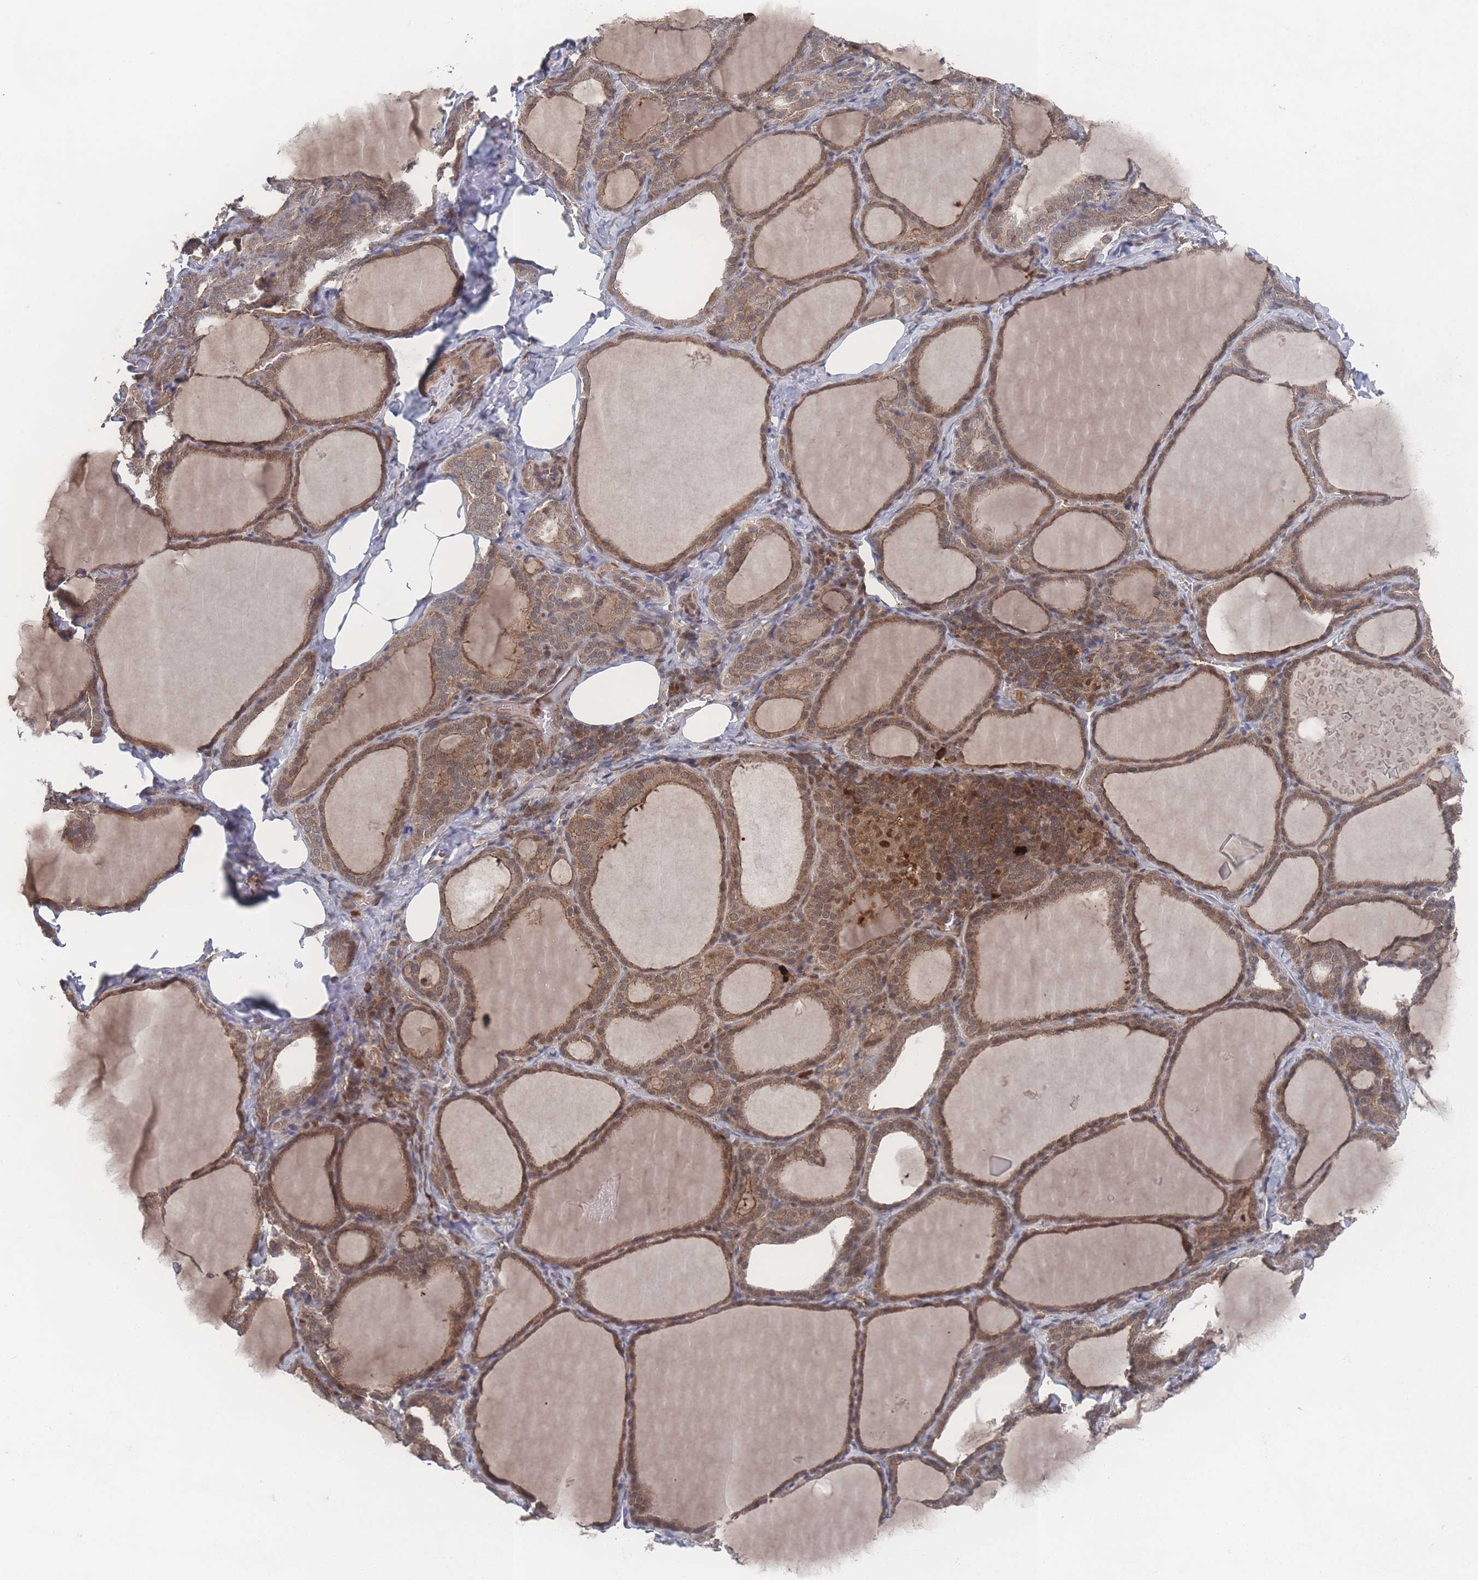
{"staining": {"intensity": "moderate", "quantity": ">75%", "location": "cytoplasmic/membranous,nuclear"}, "tissue": "thyroid gland", "cell_type": "Glandular cells", "image_type": "normal", "snomed": [{"axis": "morphology", "description": "Normal tissue, NOS"}, {"axis": "topography", "description": "Thyroid gland"}], "caption": "Brown immunohistochemical staining in benign human thyroid gland displays moderate cytoplasmic/membranous,nuclear staining in about >75% of glandular cells. Using DAB (3,3'-diaminobenzidine) (brown) and hematoxylin (blue) stains, captured at high magnification using brightfield microscopy.", "gene": "PSMA1", "patient": {"sex": "female", "age": 39}}